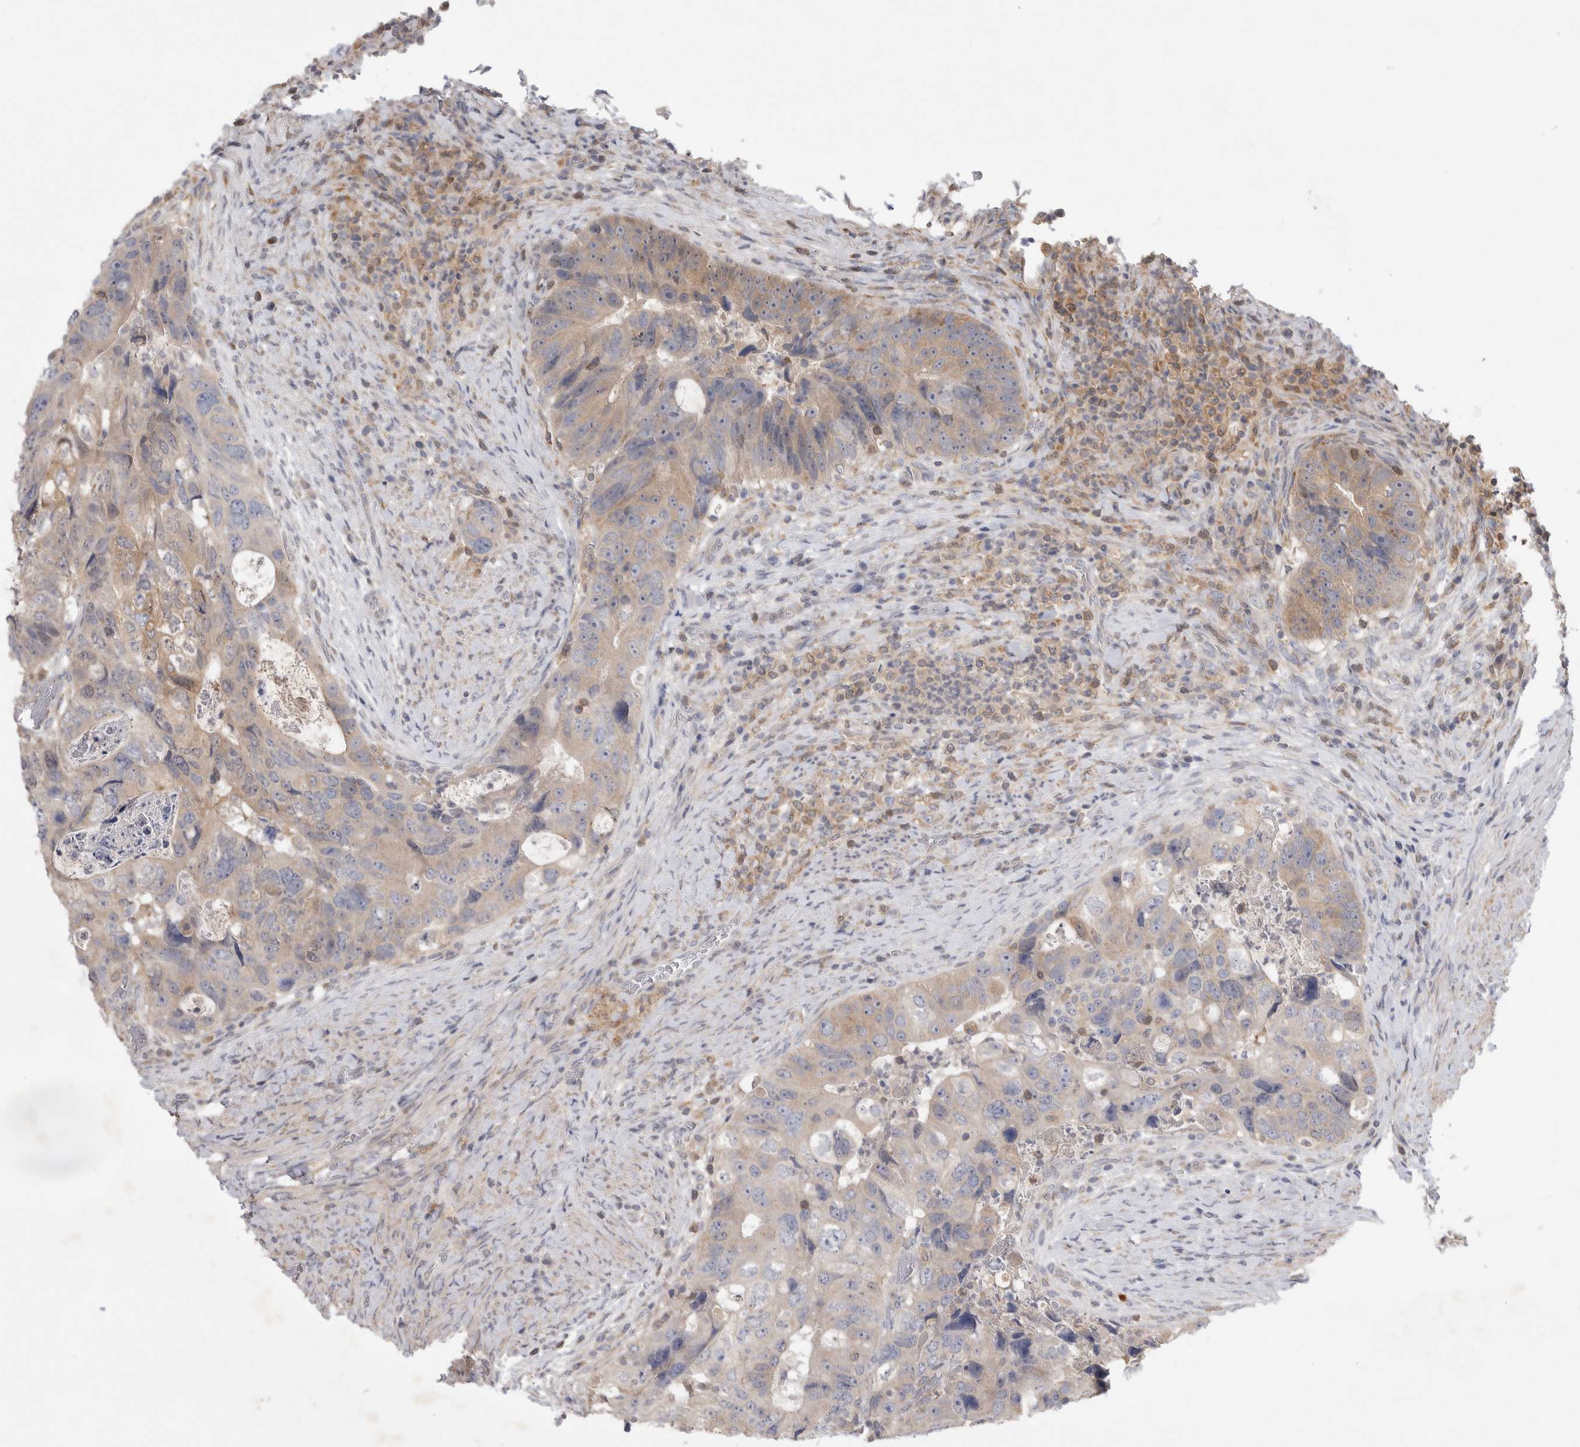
{"staining": {"intensity": "weak", "quantity": ">75%", "location": "cytoplasmic/membranous"}, "tissue": "colorectal cancer", "cell_type": "Tumor cells", "image_type": "cancer", "snomed": [{"axis": "morphology", "description": "Adenocarcinoma, NOS"}, {"axis": "topography", "description": "Rectum"}], "caption": "Colorectal adenocarcinoma tissue reveals weak cytoplasmic/membranous staining in about >75% of tumor cells The protein of interest is stained brown, and the nuclei are stained in blue (DAB IHC with brightfield microscopy, high magnification).", "gene": "SRD5A3", "patient": {"sex": "male", "age": 59}}